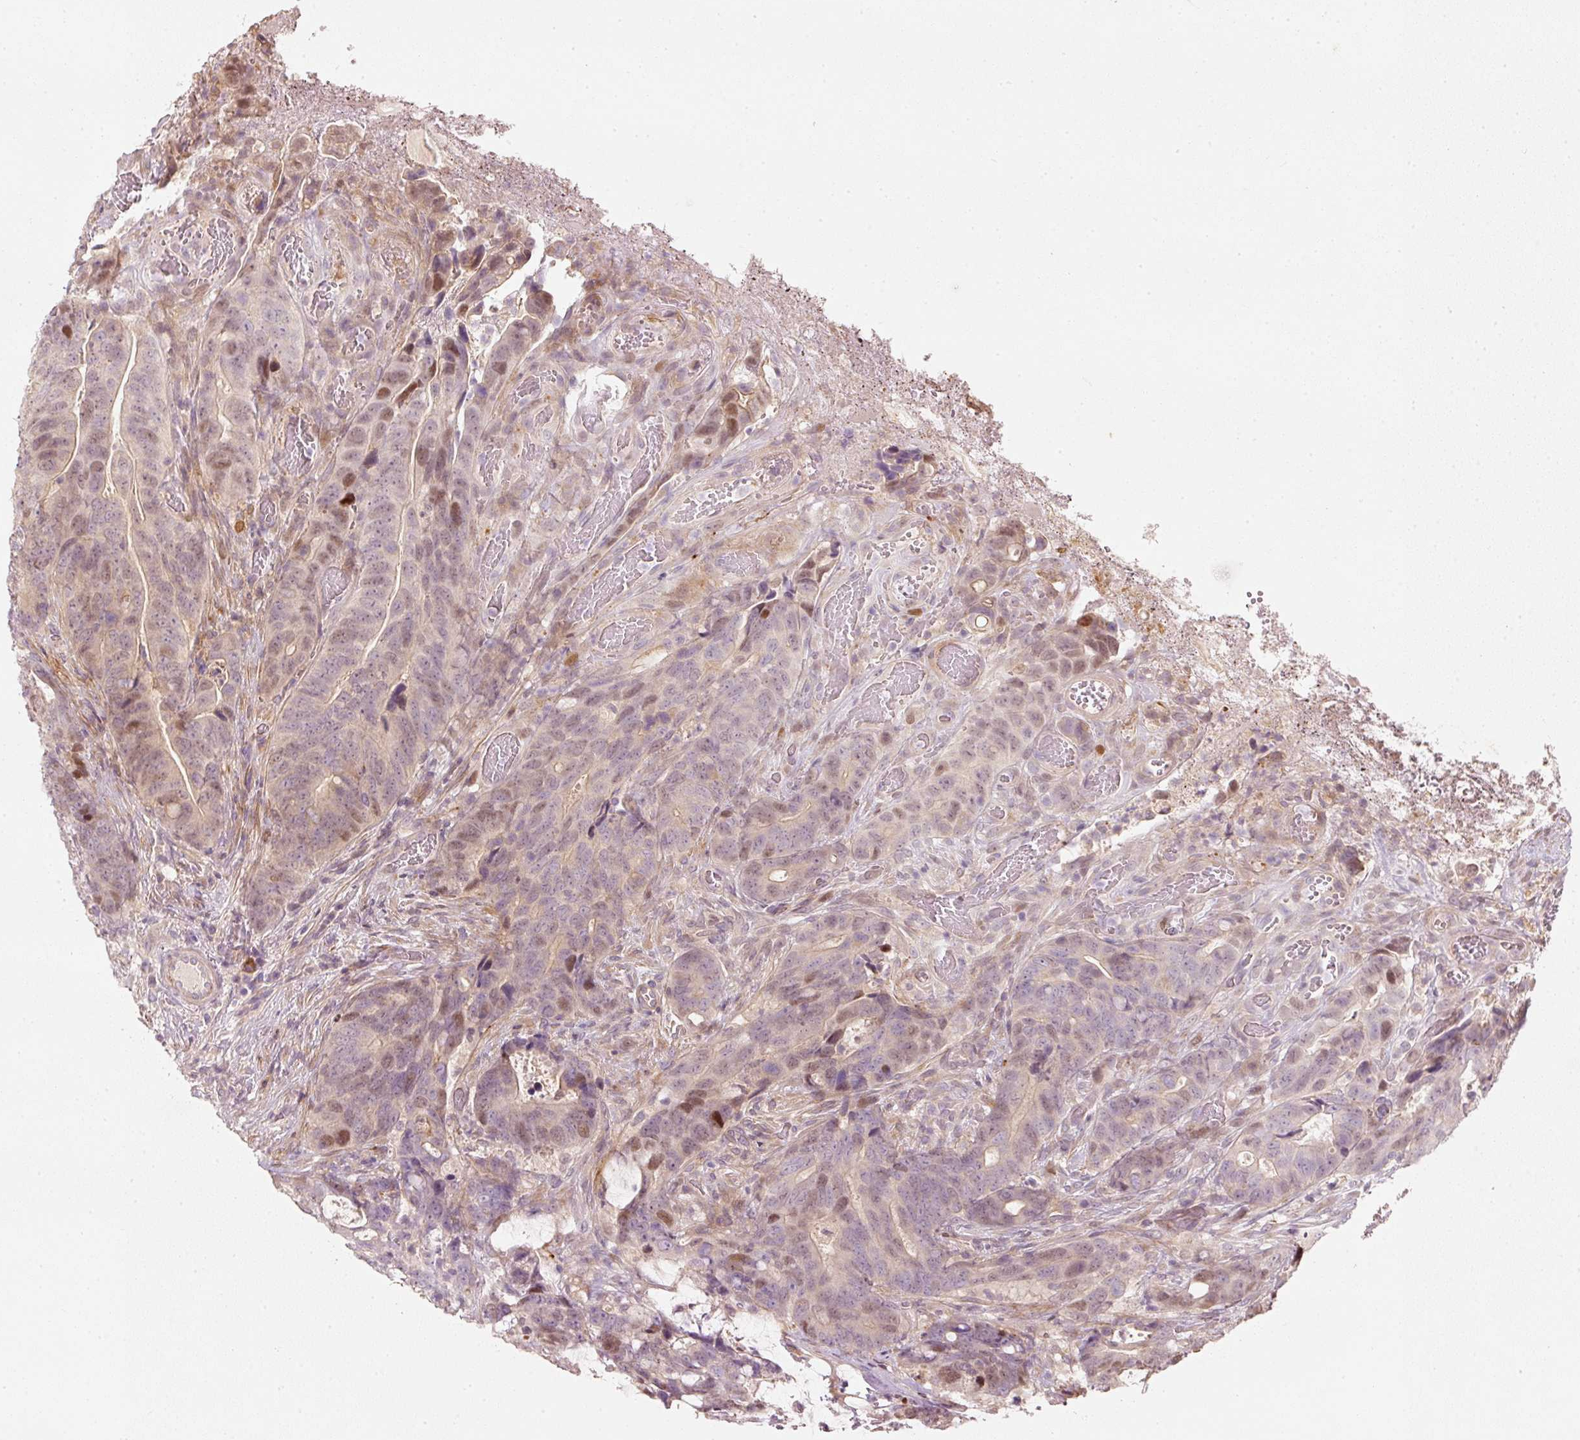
{"staining": {"intensity": "moderate", "quantity": "<25%", "location": "nuclear"}, "tissue": "colorectal cancer", "cell_type": "Tumor cells", "image_type": "cancer", "snomed": [{"axis": "morphology", "description": "Adenocarcinoma, NOS"}, {"axis": "topography", "description": "Colon"}], "caption": "About <25% of tumor cells in human adenocarcinoma (colorectal) reveal moderate nuclear protein positivity as visualized by brown immunohistochemical staining.", "gene": "TREX2", "patient": {"sex": "female", "age": 82}}